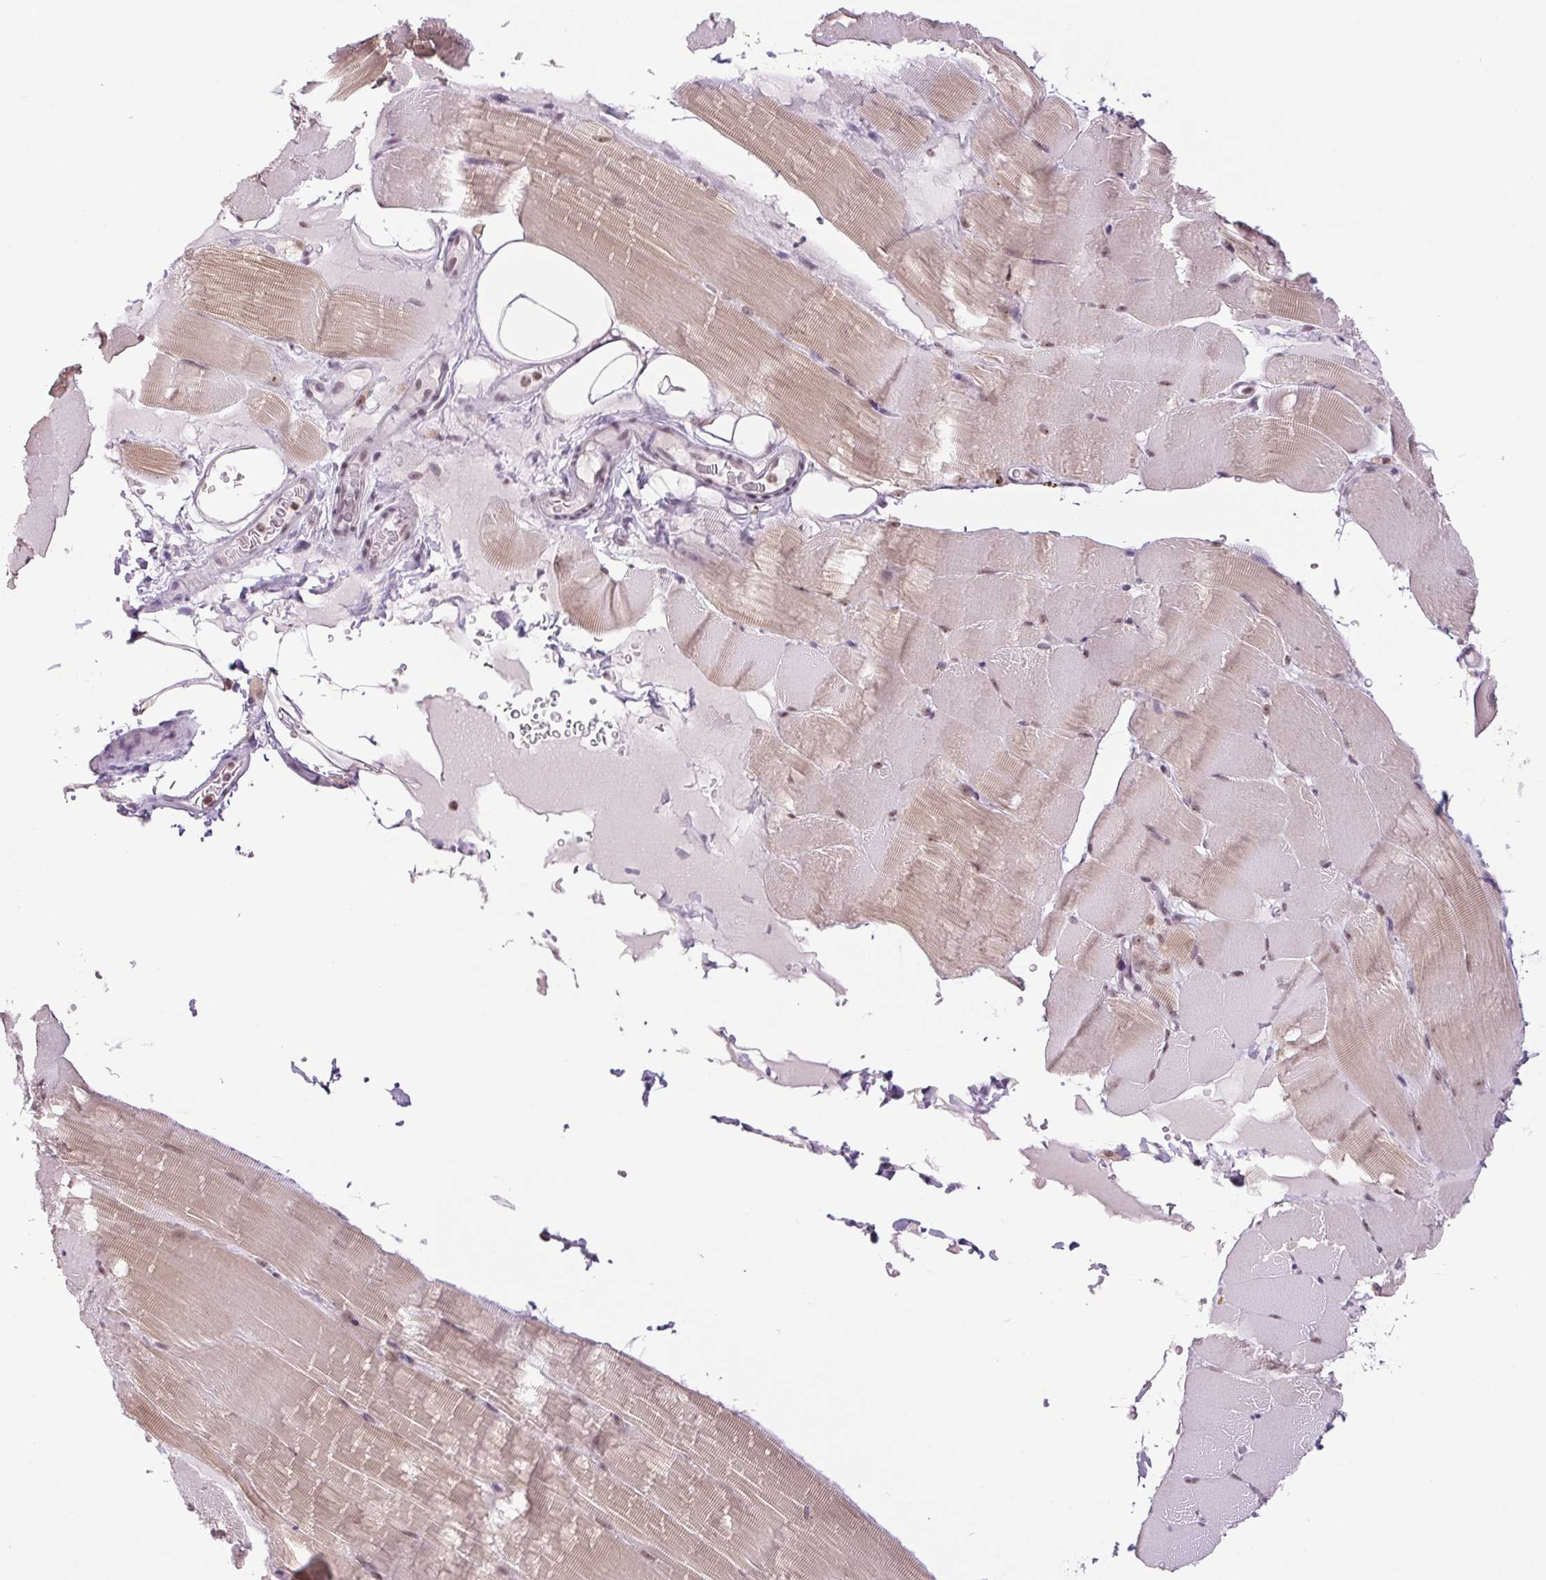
{"staining": {"intensity": "weak", "quantity": "25%-75%", "location": "cytoplasmic/membranous"}, "tissue": "skeletal muscle", "cell_type": "Myocytes", "image_type": "normal", "snomed": [{"axis": "morphology", "description": "Normal tissue, NOS"}, {"axis": "topography", "description": "Skeletal muscle"}], "caption": "The image reveals staining of unremarkable skeletal muscle, revealing weak cytoplasmic/membranous protein positivity (brown color) within myocytes.", "gene": "SMIM6", "patient": {"sex": "female", "age": 37}}